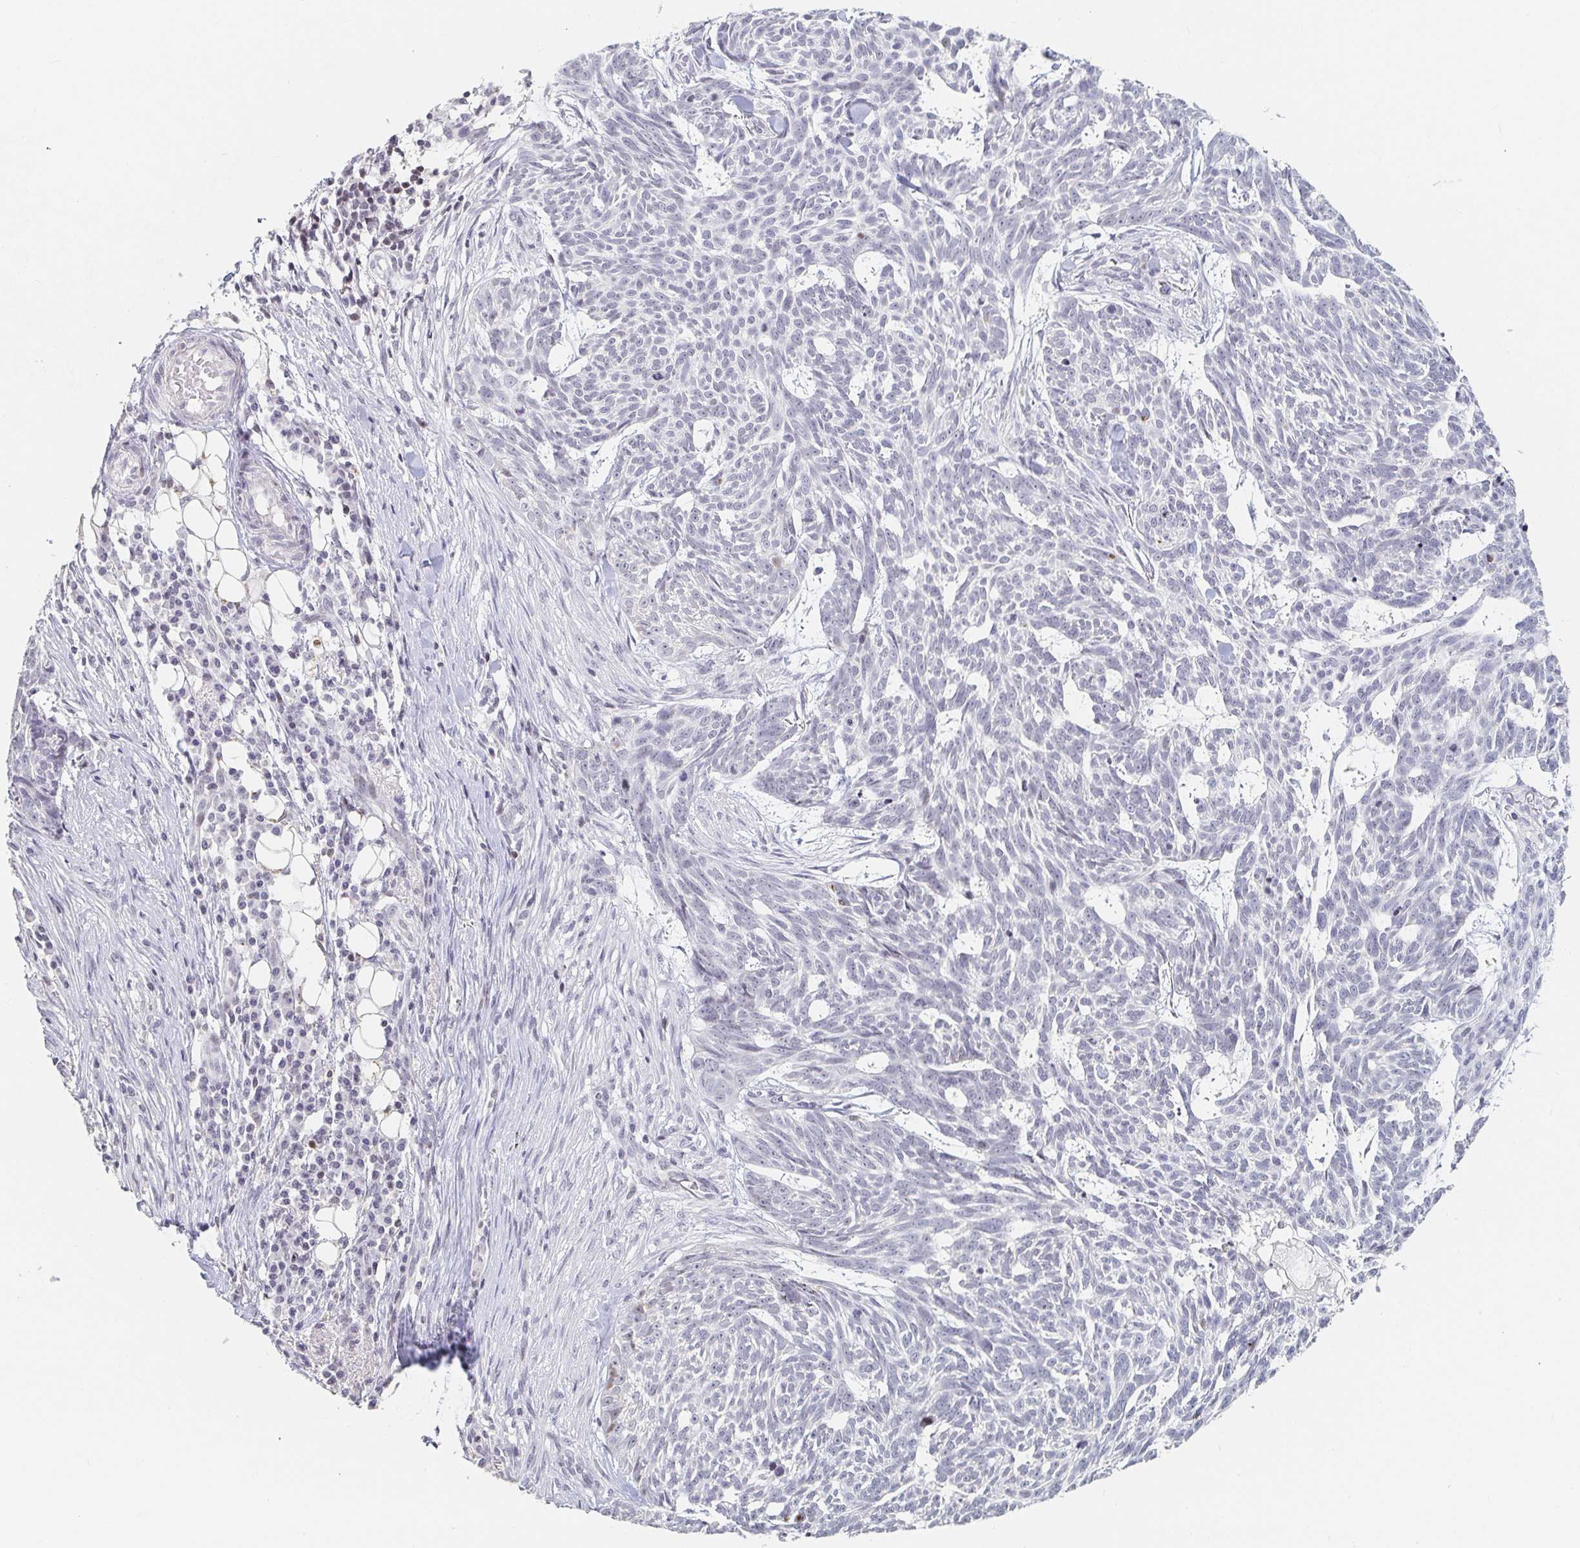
{"staining": {"intensity": "negative", "quantity": "none", "location": "none"}, "tissue": "skin cancer", "cell_type": "Tumor cells", "image_type": "cancer", "snomed": [{"axis": "morphology", "description": "Basal cell carcinoma"}, {"axis": "topography", "description": "Skin"}], "caption": "This is an immunohistochemistry (IHC) histopathology image of skin cancer (basal cell carcinoma). There is no expression in tumor cells.", "gene": "NME9", "patient": {"sex": "female", "age": 93}}